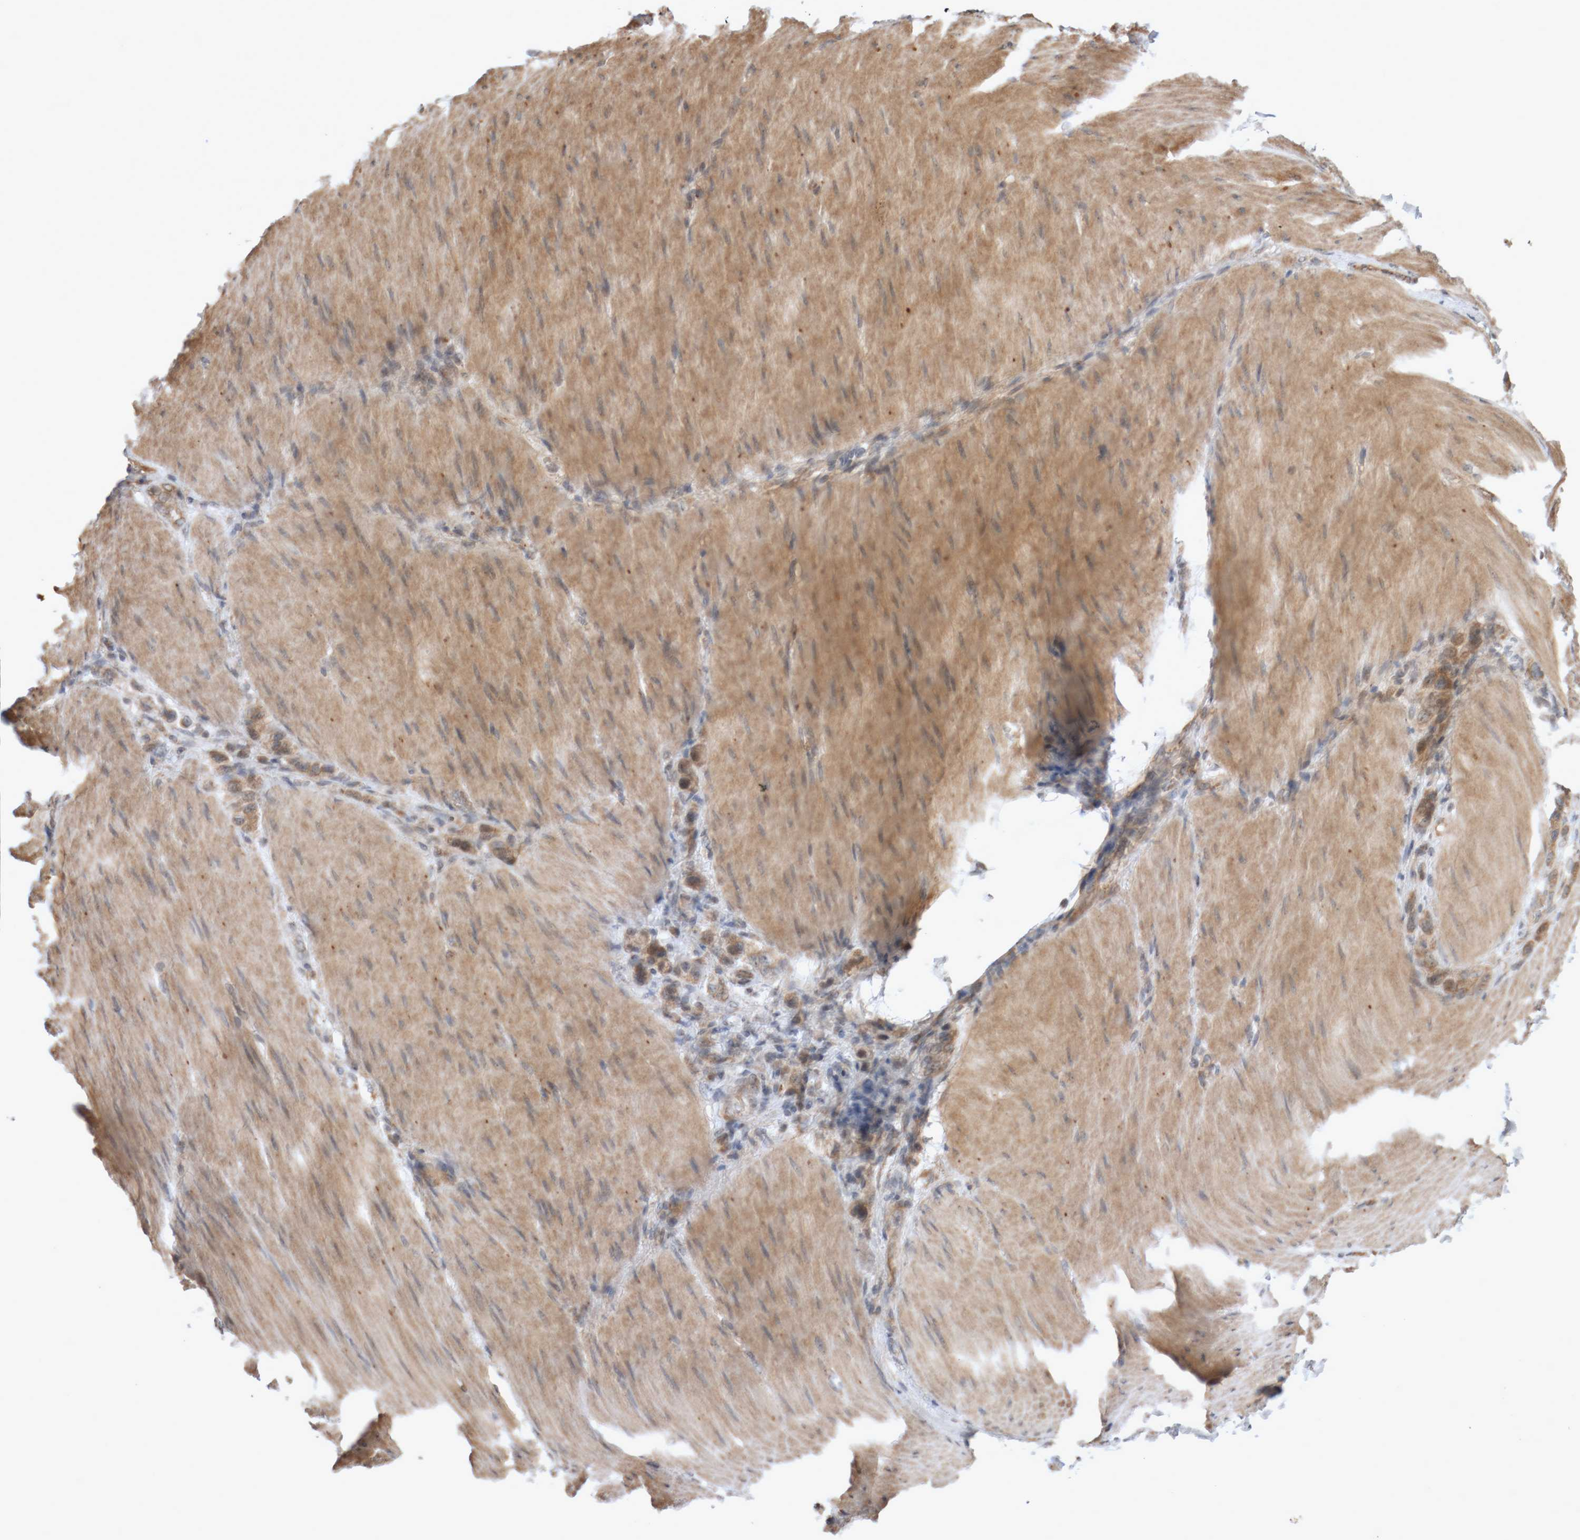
{"staining": {"intensity": "moderate", "quantity": ">75%", "location": "cytoplasmic/membranous"}, "tissue": "stomach cancer", "cell_type": "Tumor cells", "image_type": "cancer", "snomed": [{"axis": "morphology", "description": "Adenocarcinoma, NOS"}, {"axis": "topography", "description": "Stomach"}], "caption": "IHC of adenocarcinoma (stomach) demonstrates medium levels of moderate cytoplasmic/membranous expression in about >75% of tumor cells. The protein is shown in brown color, while the nuclei are stained blue.", "gene": "DPH7", "patient": {"sex": "female", "age": 65}}